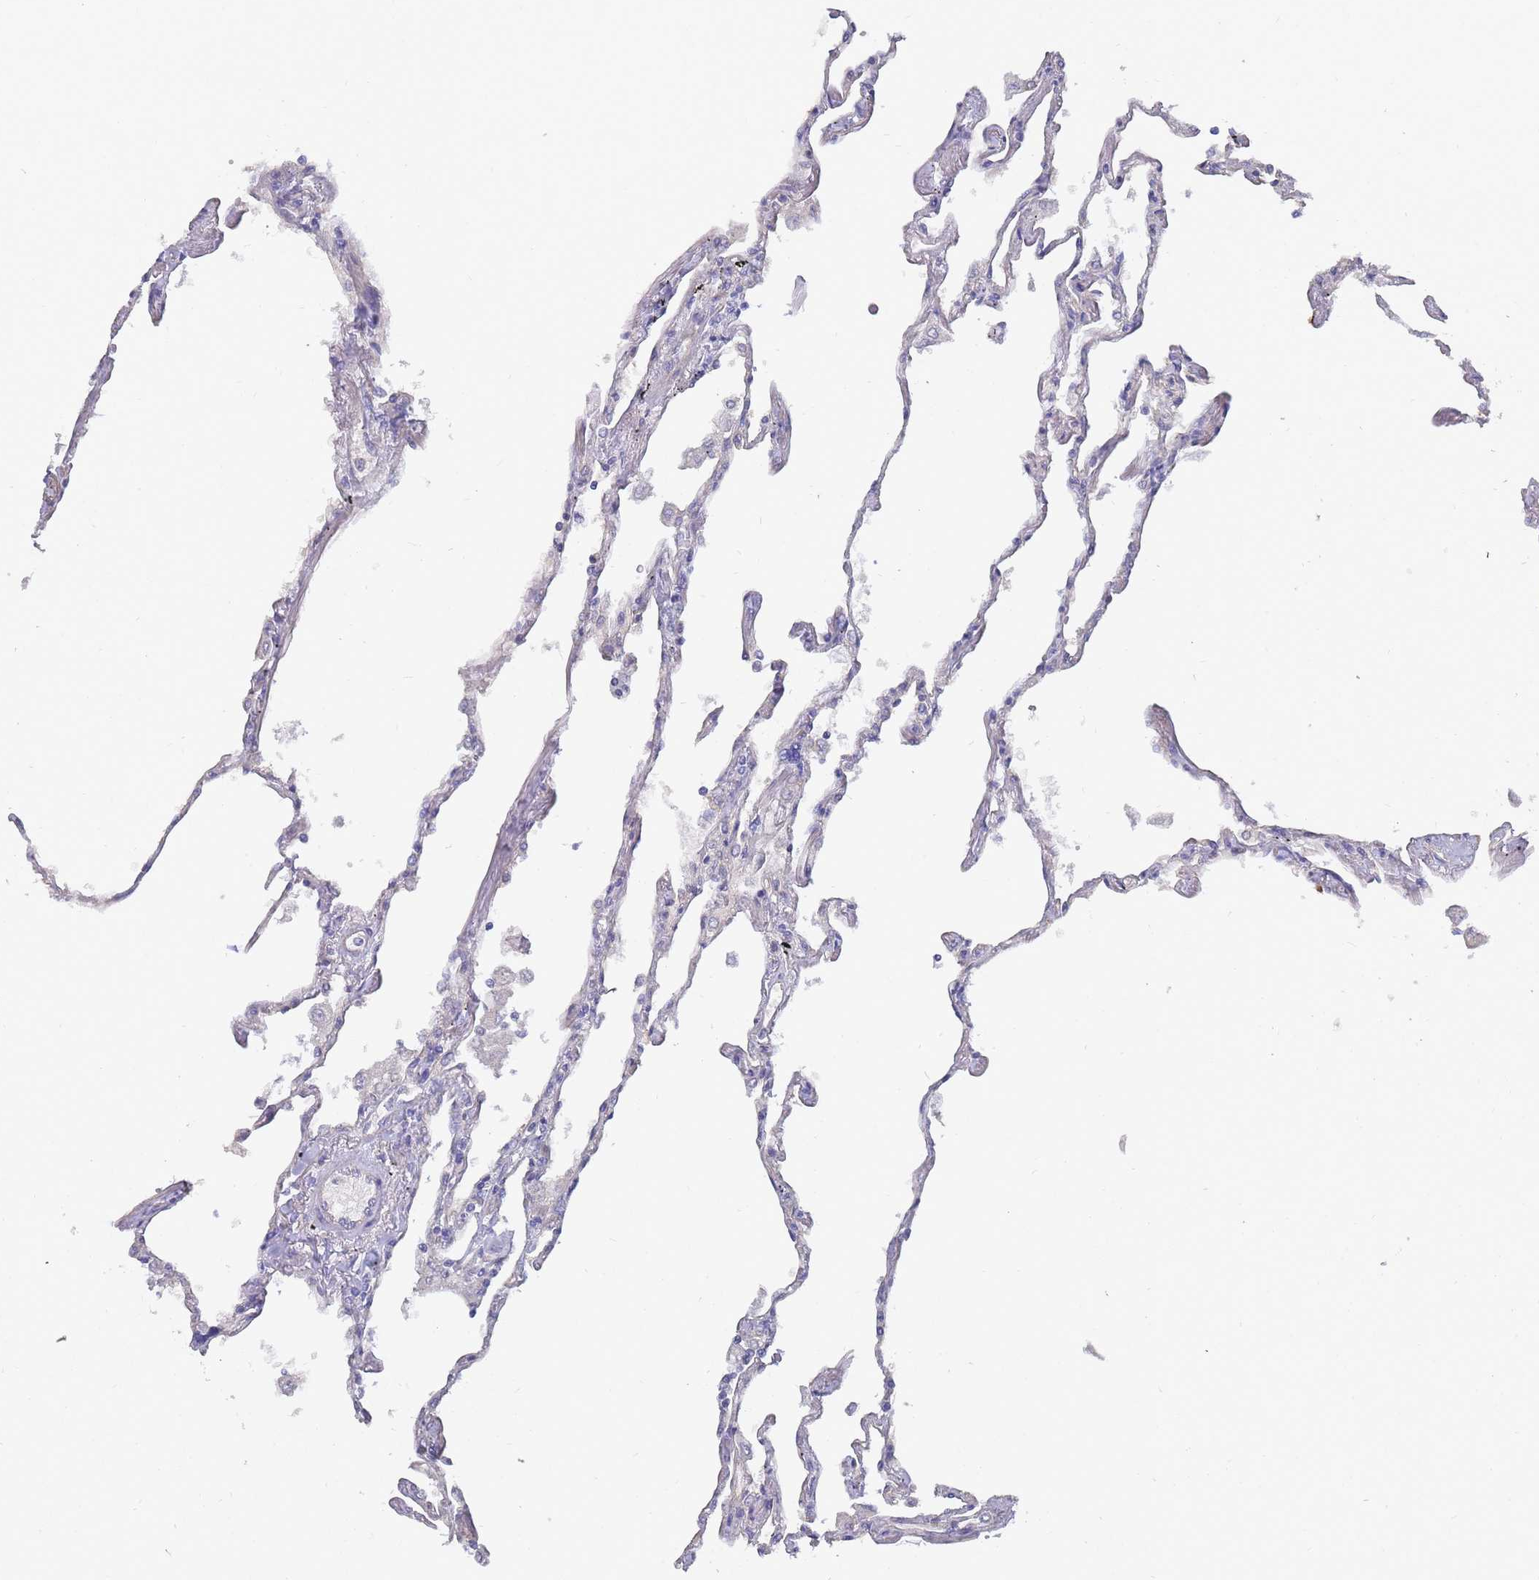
{"staining": {"intensity": "weak", "quantity": "<25%", "location": "cytoplasmic/membranous"}, "tissue": "lung", "cell_type": "Alveolar cells", "image_type": "normal", "snomed": [{"axis": "morphology", "description": "Normal tissue, NOS"}, {"axis": "topography", "description": "Lung"}], "caption": "Alveolar cells are negative for protein expression in benign human lung. (DAB (3,3'-diaminobenzidine) immunohistochemistry with hematoxylin counter stain).", "gene": "NUB1", "patient": {"sex": "female", "age": 67}}